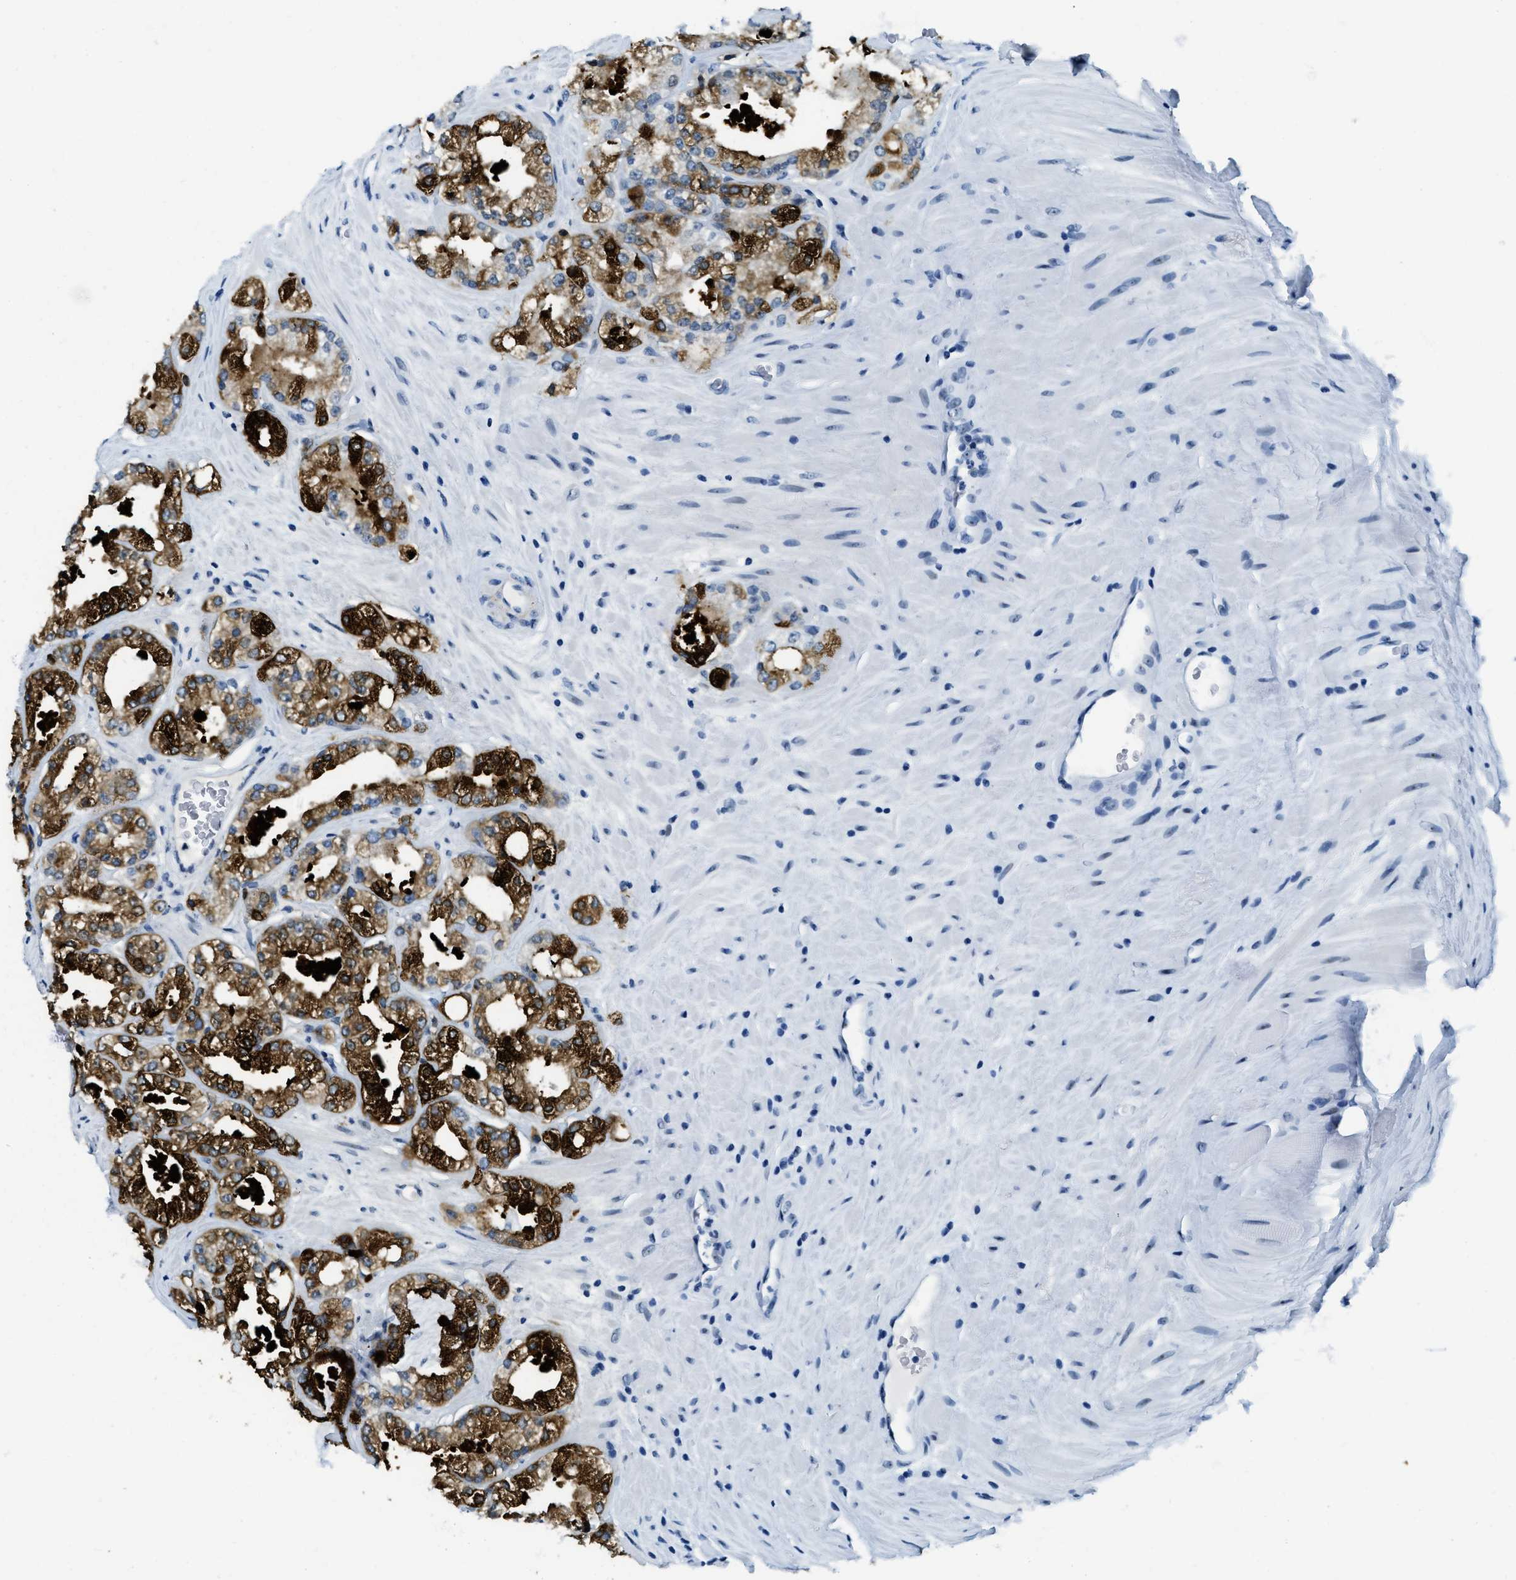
{"staining": {"intensity": "strong", "quantity": "25%-75%", "location": "cytoplasmic/membranous"}, "tissue": "prostate cancer", "cell_type": "Tumor cells", "image_type": "cancer", "snomed": [{"axis": "morphology", "description": "Adenocarcinoma, High grade"}, {"axis": "topography", "description": "Prostate"}], "caption": "An image of human prostate cancer (high-grade adenocarcinoma) stained for a protein demonstrates strong cytoplasmic/membranous brown staining in tumor cells. (Brightfield microscopy of DAB IHC at high magnification).", "gene": "PLA2G2A", "patient": {"sex": "male", "age": 71}}